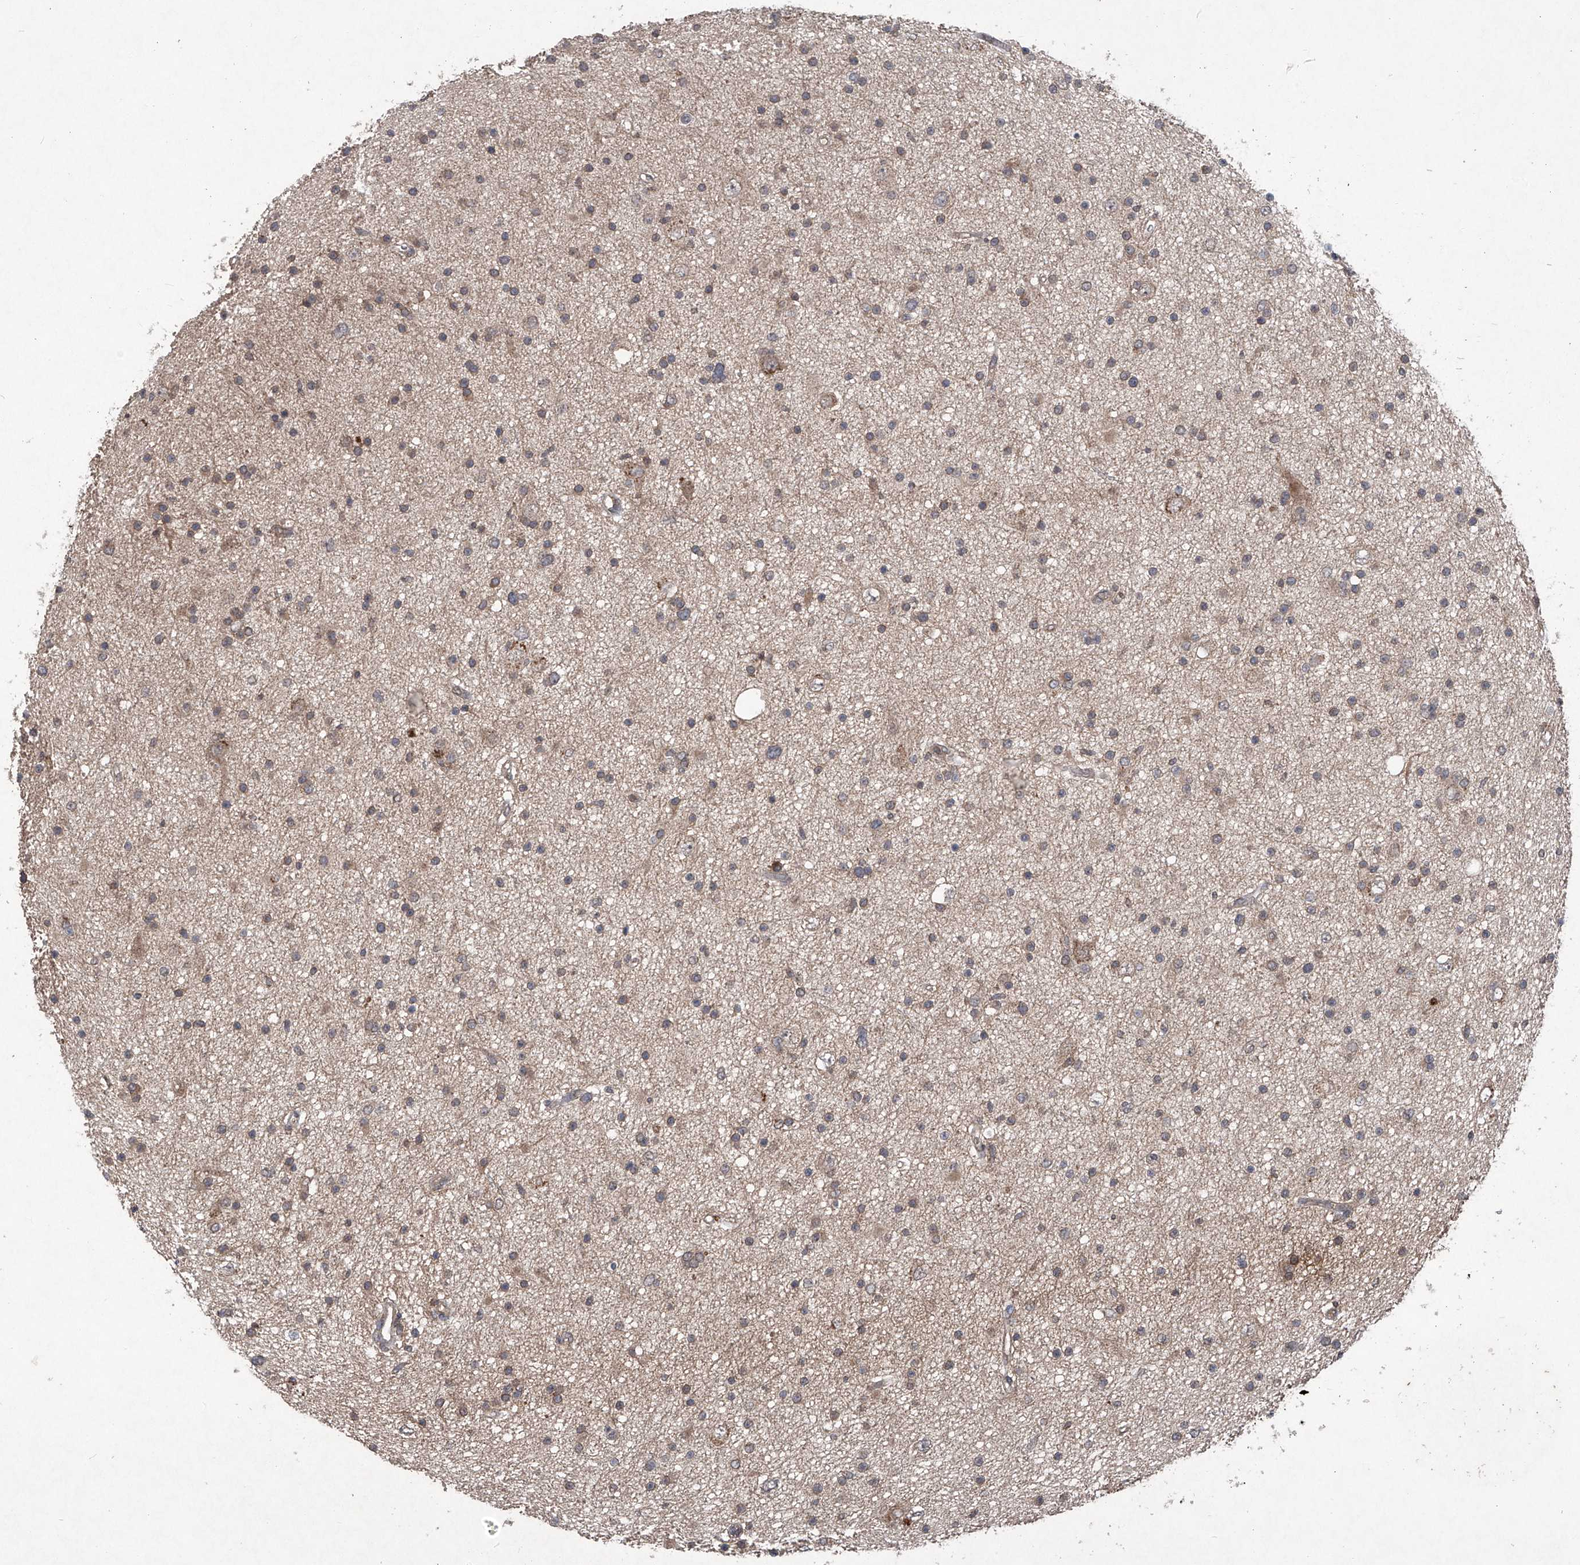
{"staining": {"intensity": "moderate", "quantity": ">75%", "location": "cytoplasmic/membranous"}, "tissue": "glioma", "cell_type": "Tumor cells", "image_type": "cancer", "snomed": [{"axis": "morphology", "description": "Glioma, malignant, Low grade"}, {"axis": "topography", "description": "Cerebral cortex"}], "caption": "Immunohistochemical staining of human glioma reveals medium levels of moderate cytoplasmic/membranous positivity in approximately >75% of tumor cells.", "gene": "SUMF2", "patient": {"sex": "female", "age": 39}}